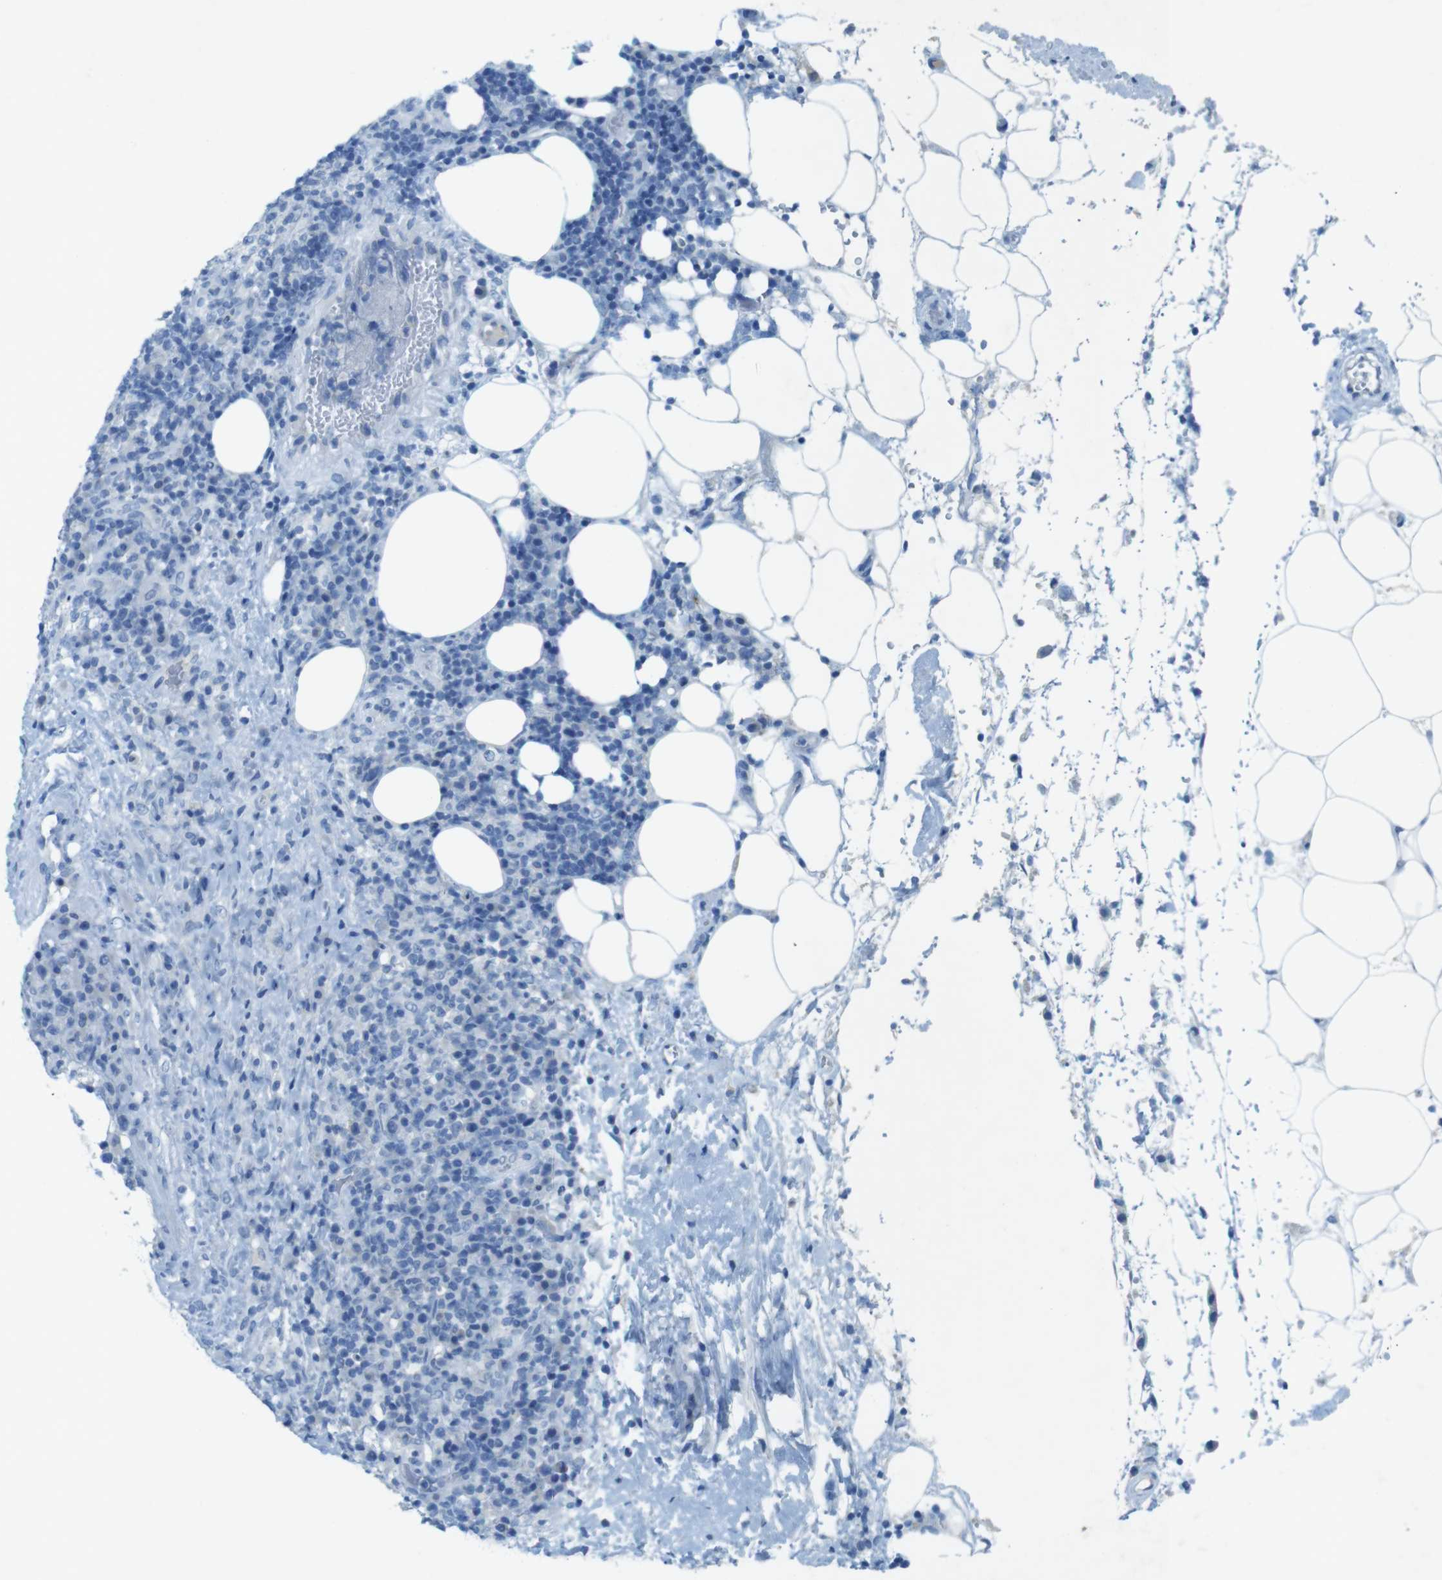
{"staining": {"intensity": "negative", "quantity": "none", "location": "none"}, "tissue": "lymphoma", "cell_type": "Tumor cells", "image_type": "cancer", "snomed": [{"axis": "morphology", "description": "Malignant lymphoma, non-Hodgkin's type, High grade"}, {"axis": "topography", "description": "Lymph node"}], "caption": "Tumor cells show no significant protein expression in high-grade malignant lymphoma, non-Hodgkin's type.", "gene": "CD320", "patient": {"sex": "female", "age": 76}}